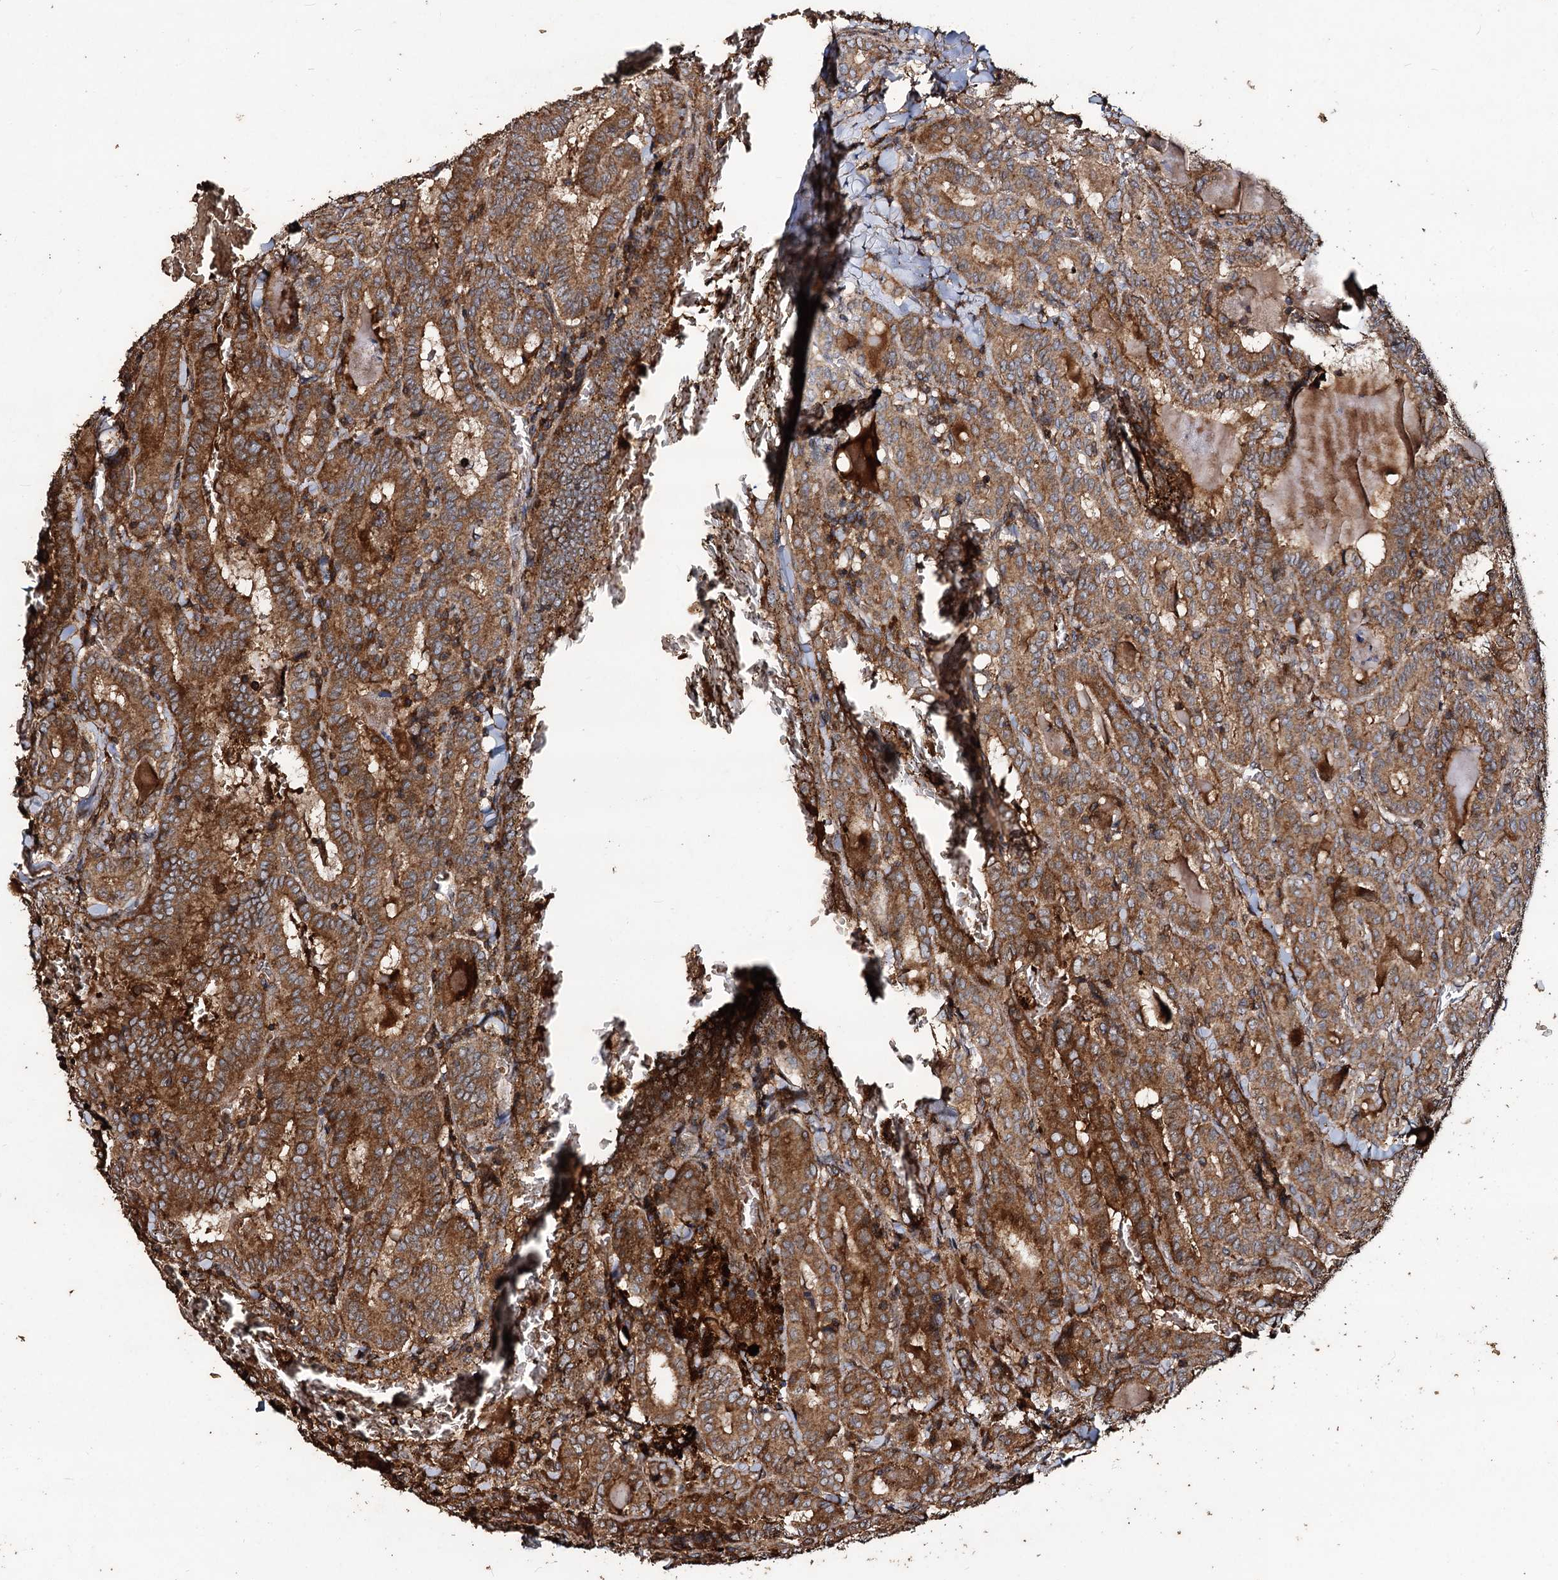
{"staining": {"intensity": "moderate", "quantity": ">75%", "location": "cytoplasmic/membranous"}, "tissue": "thyroid cancer", "cell_type": "Tumor cells", "image_type": "cancer", "snomed": [{"axis": "morphology", "description": "Papillary adenocarcinoma, NOS"}, {"axis": "topography", "description": "Thyroid gland"}], "caption": "Approximately >75% of tumor cells in papillary adenocarcinoma (thyroid) reveal moderate cytoplasmic/membranous protein expression as visualized by brown immunohistochemical staining.", "gene": "NOTCH2NLA", "patient": {"sex": "female", "age": 72}}